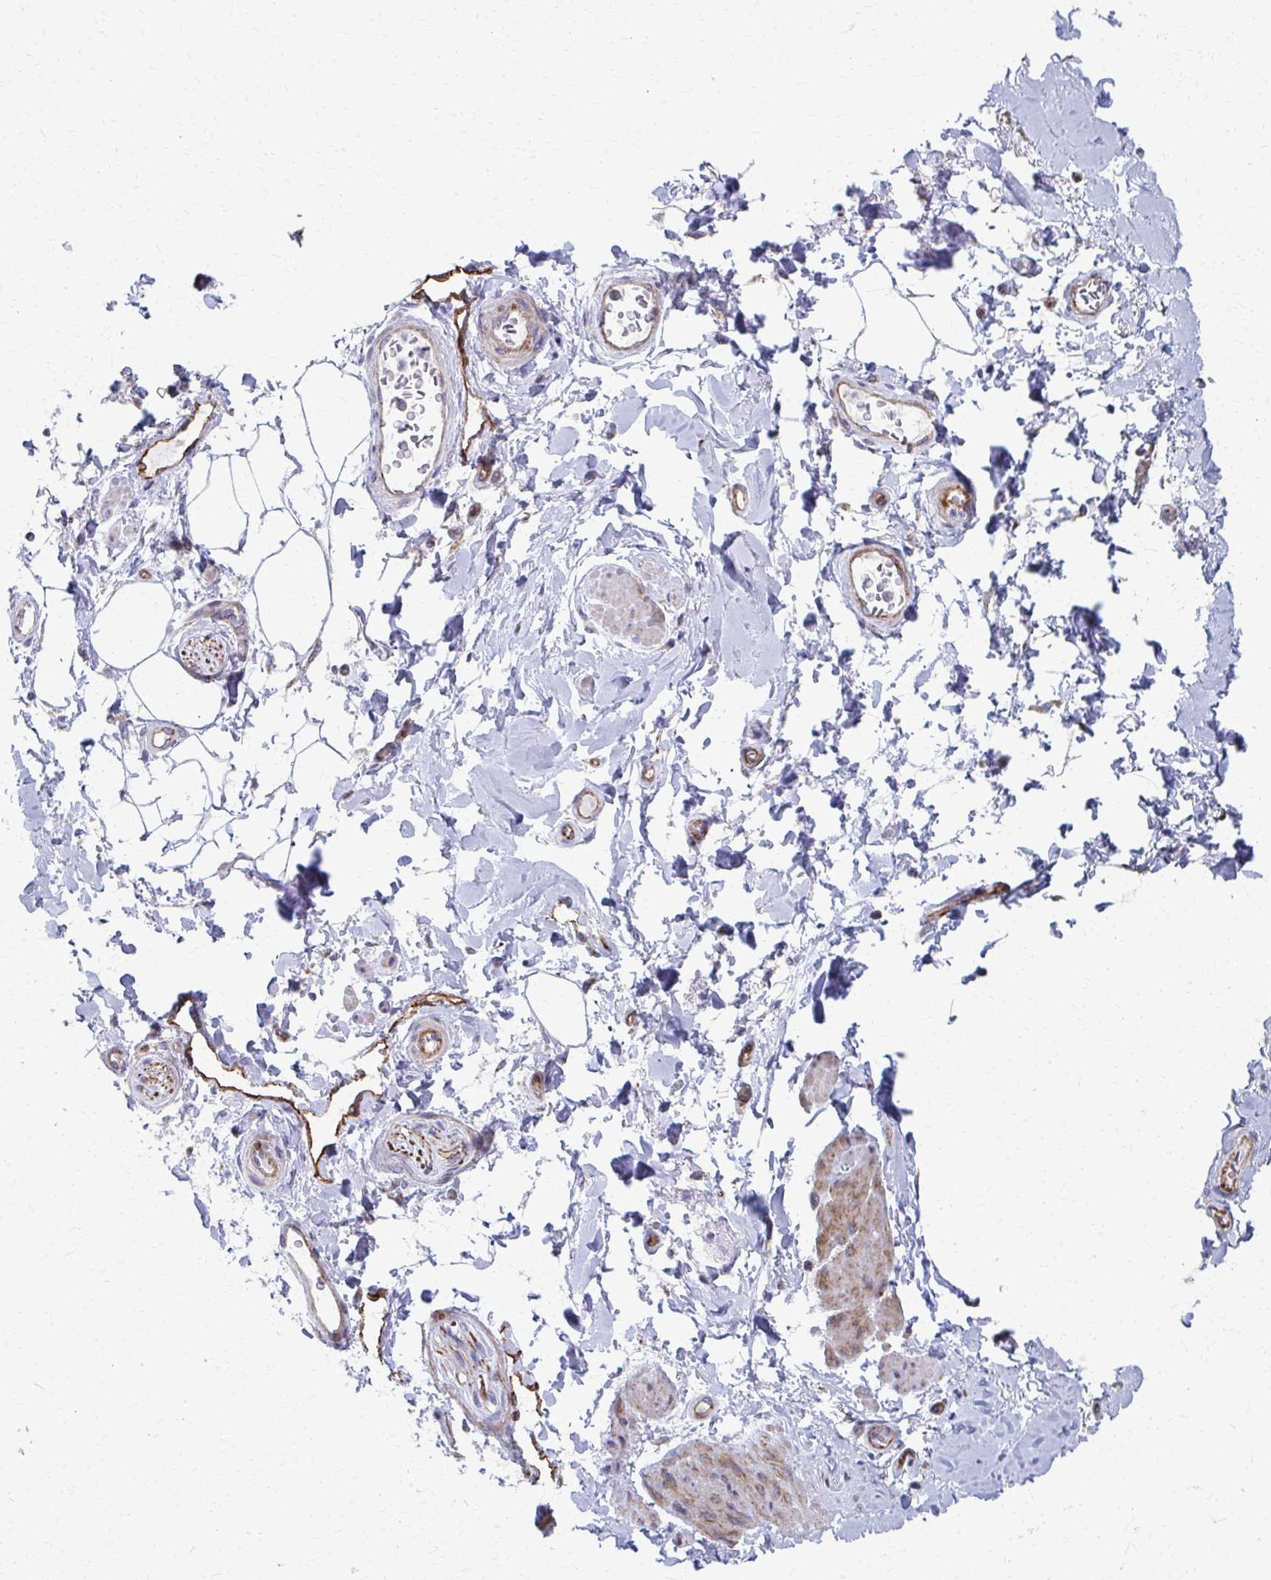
{"staining": {"intensity": "negative", "quantity": "none", "location": "none"}, "tissue": "adipose tissue", "cell_type": "Adipocytes", "image_type": "normal", "snomed": [{"axis": "morphology", "description": "Normal tissue, NOS"}, {"axis": "topography", "description": "Urinary bladder"}, {"axis": "topography", "description": "Peripheral nerve tissue"}], "caption": "Human adipose tissue stained for a protein using IHC reveals no positivity in adipocytes.", "gene": "FAHD1", "patient": {"sex": "female", "age": 60}}